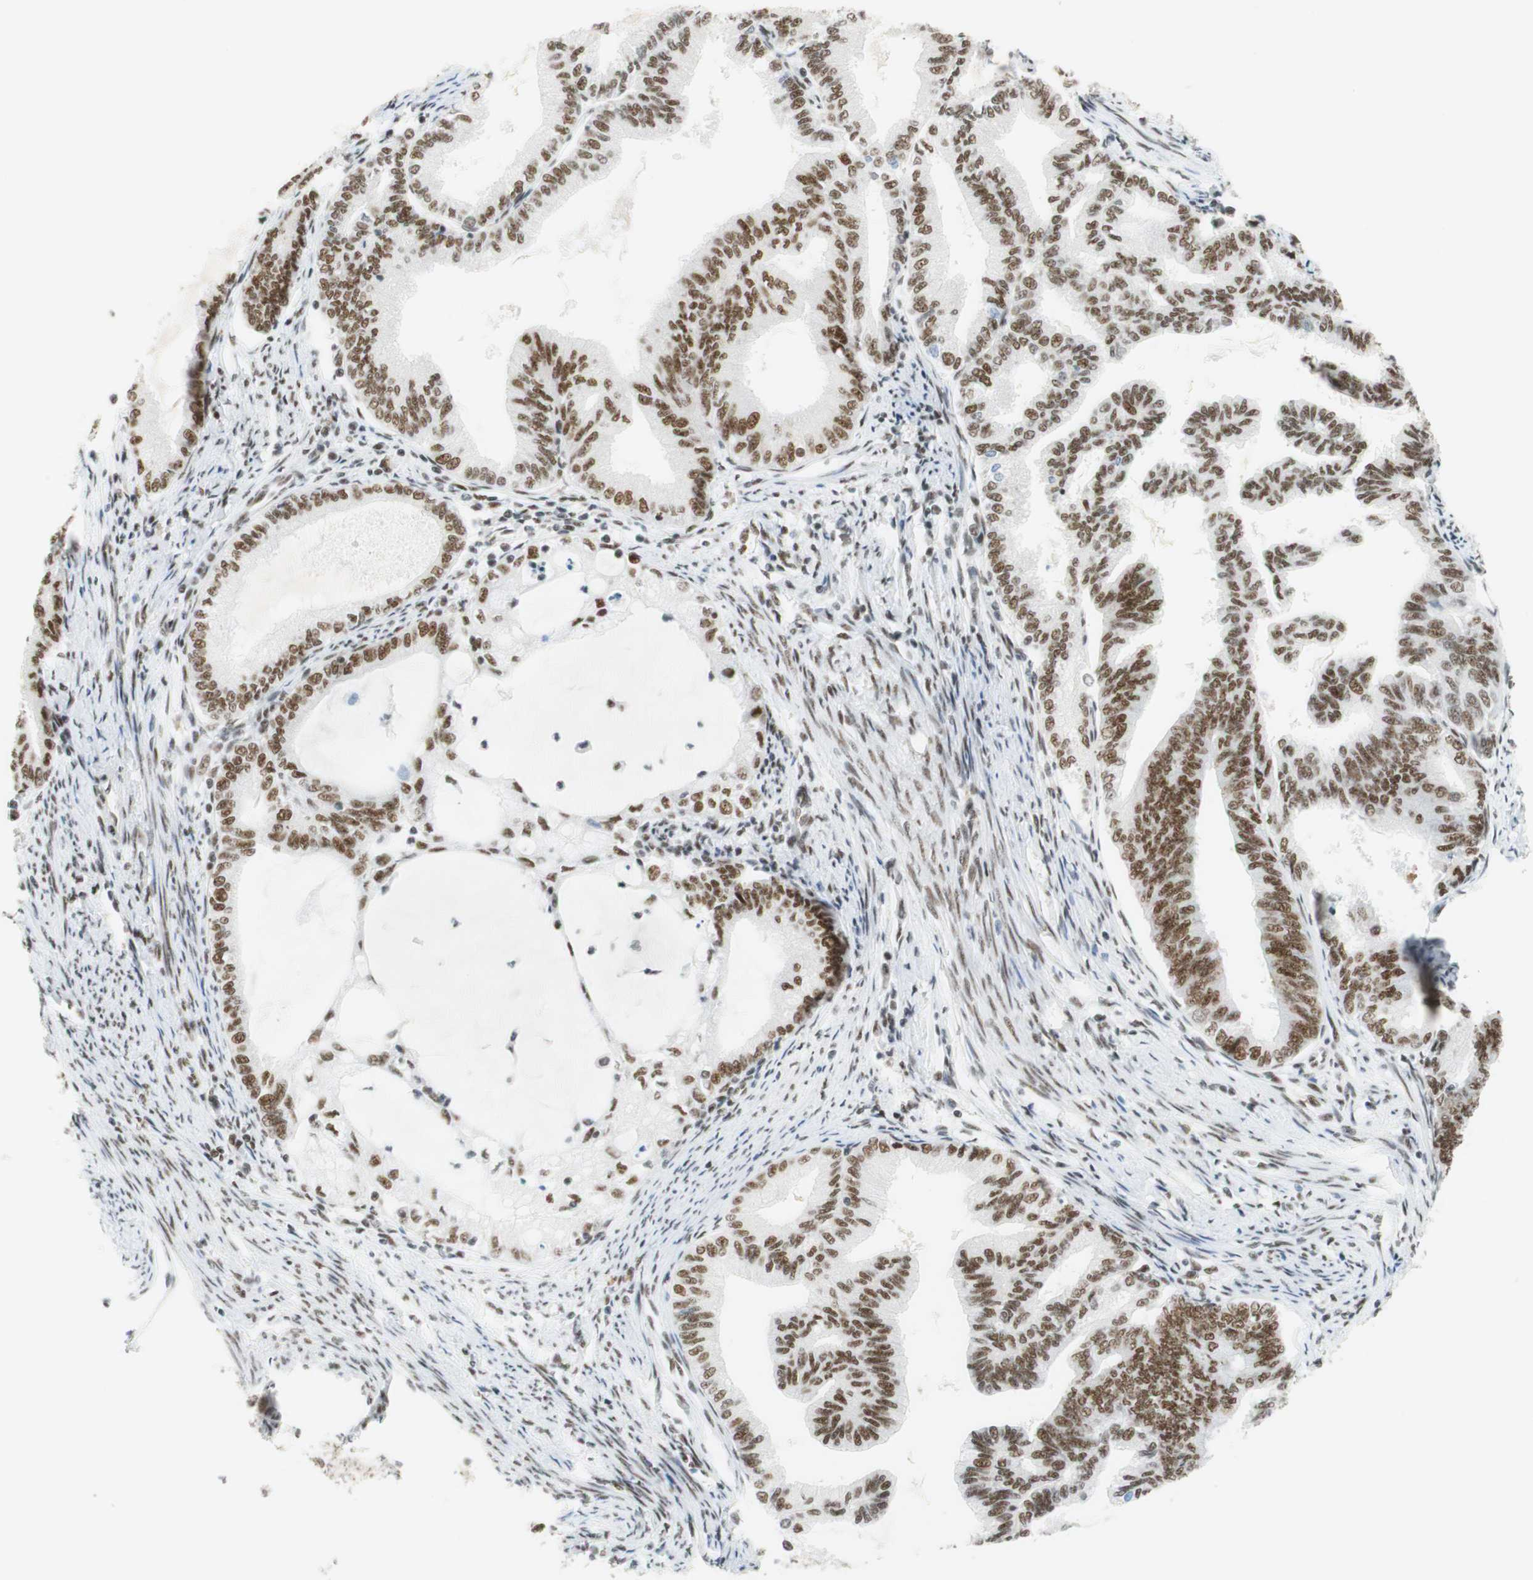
{"staining": {"intensity": "moderate", "quantity": ">75%", "location": "nuclear"}, "tissue": "endometrial cancer", "cell_type": "Tumor cells", "image_type": "cancer", "snomed": [{"axis": "morphology", "description": "Adenocarcinoma, NOS"}, {"axis": "topography", "description": "Endometrium"}], "caption": "Tumor cells exhibit medium levels of moderate nuclear staining in about >75% of cells in human adenocarcinoma (endometrial). (DAB (3,3'-diaminobenzidine) IHC, brown staining for protein, blue staining for nuclei).", "gene": "RNF20", "patient": {"sex": "female", "age": 86}}